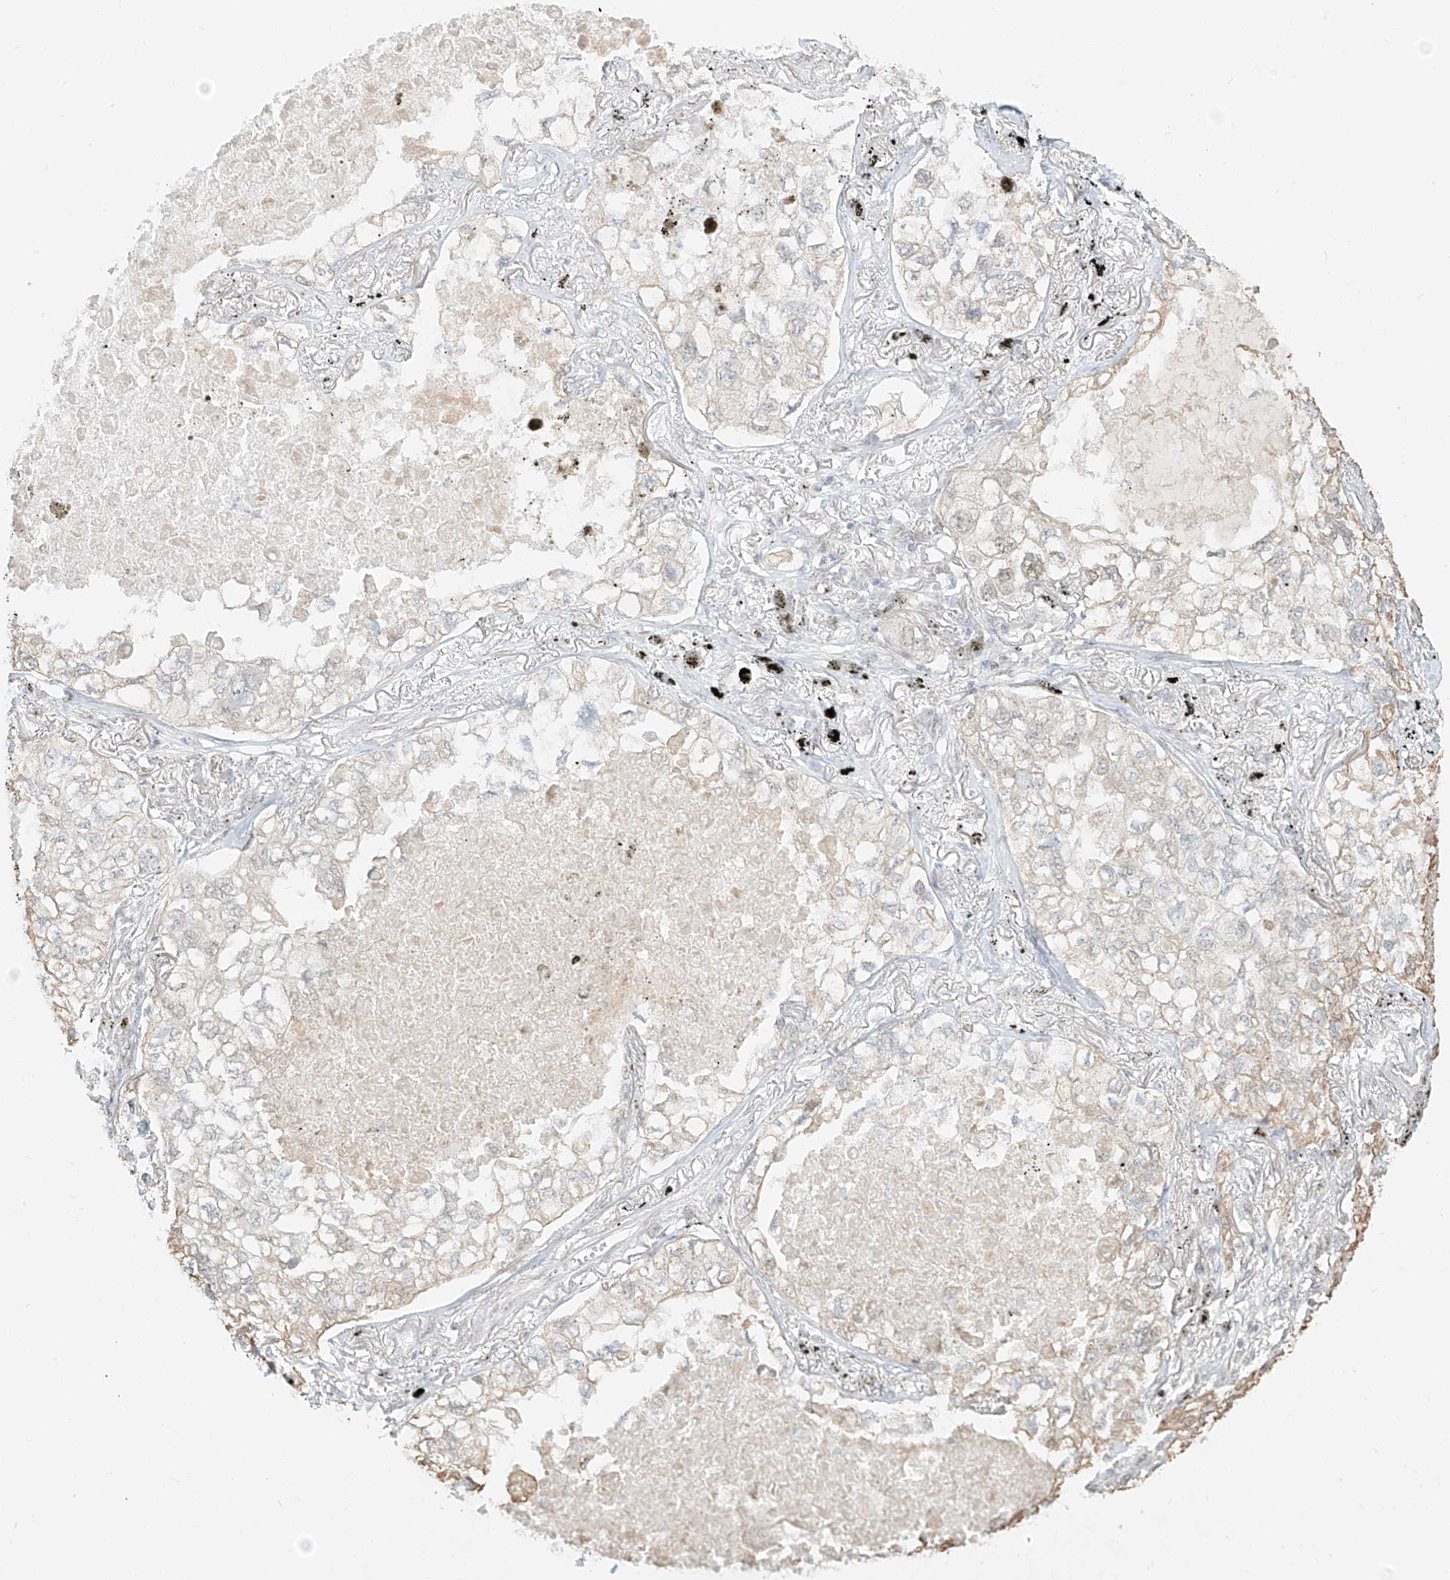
{"staining": {"intensity": "negative", "quantity": "none", "location": "none"}, "tissue": "lung cancer", "cell_type": "Tumor cells", "image_type": "cancer", "snomed": [{"axis": "morphology", "description": "Adenocarcinoma, NOS"}, {"axis": "topography", "description": "Lung"}], "caption": "The immunohistochemistry (IHC) image has no significant staining in tumor cells of adenocarcinoma (lung) tissue. Brightfield microscopy of immunohistochemistry (IHC) stained with DAB (brown) and hematoxylin (blue), captured at high magnification.", "gene": "ZNF774", "patient": {"sex": "male", "age": 65}}